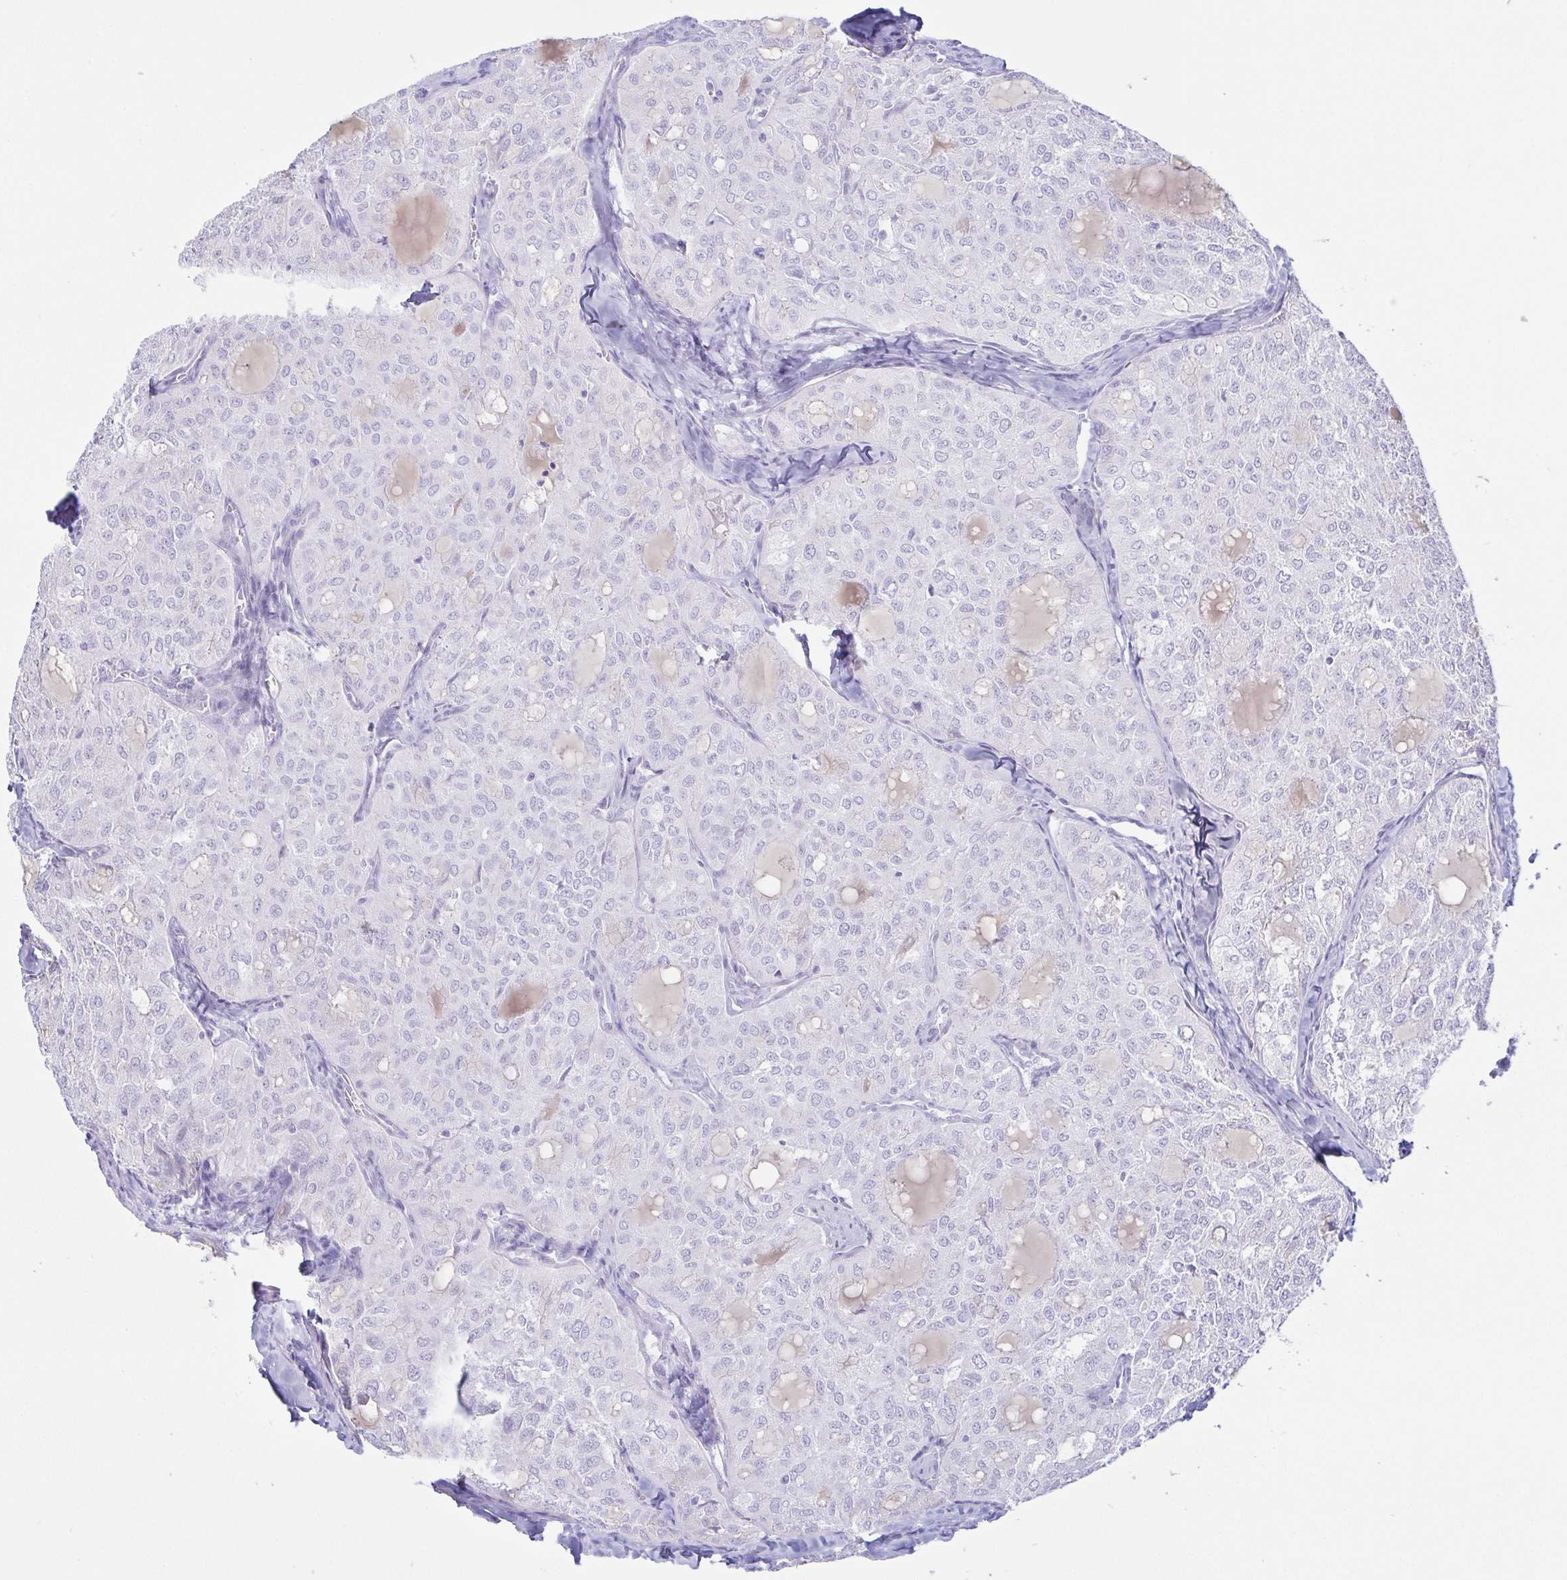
{"staining": {"intensity": "negative", "quantity": "none", "location": "none"}, "tissue": "thyroid cancer", "cell_type": "Tumor cells", "image_type": "cancer", "snomed": [{"axis": "morphology", "description": "Follicular adenoma carcinoma, NOS"}, {"axis": "topography", "description": "Thyroid gland"}], "caption": "This is a image of immunohistochemistry (IHC) staining of thyroid cancer (follicular adenoma carcinoma), which shows no positivity in tumor cells.", "gene": "LDLRAD1", "patient": {"sex": "male", "age": 75}}